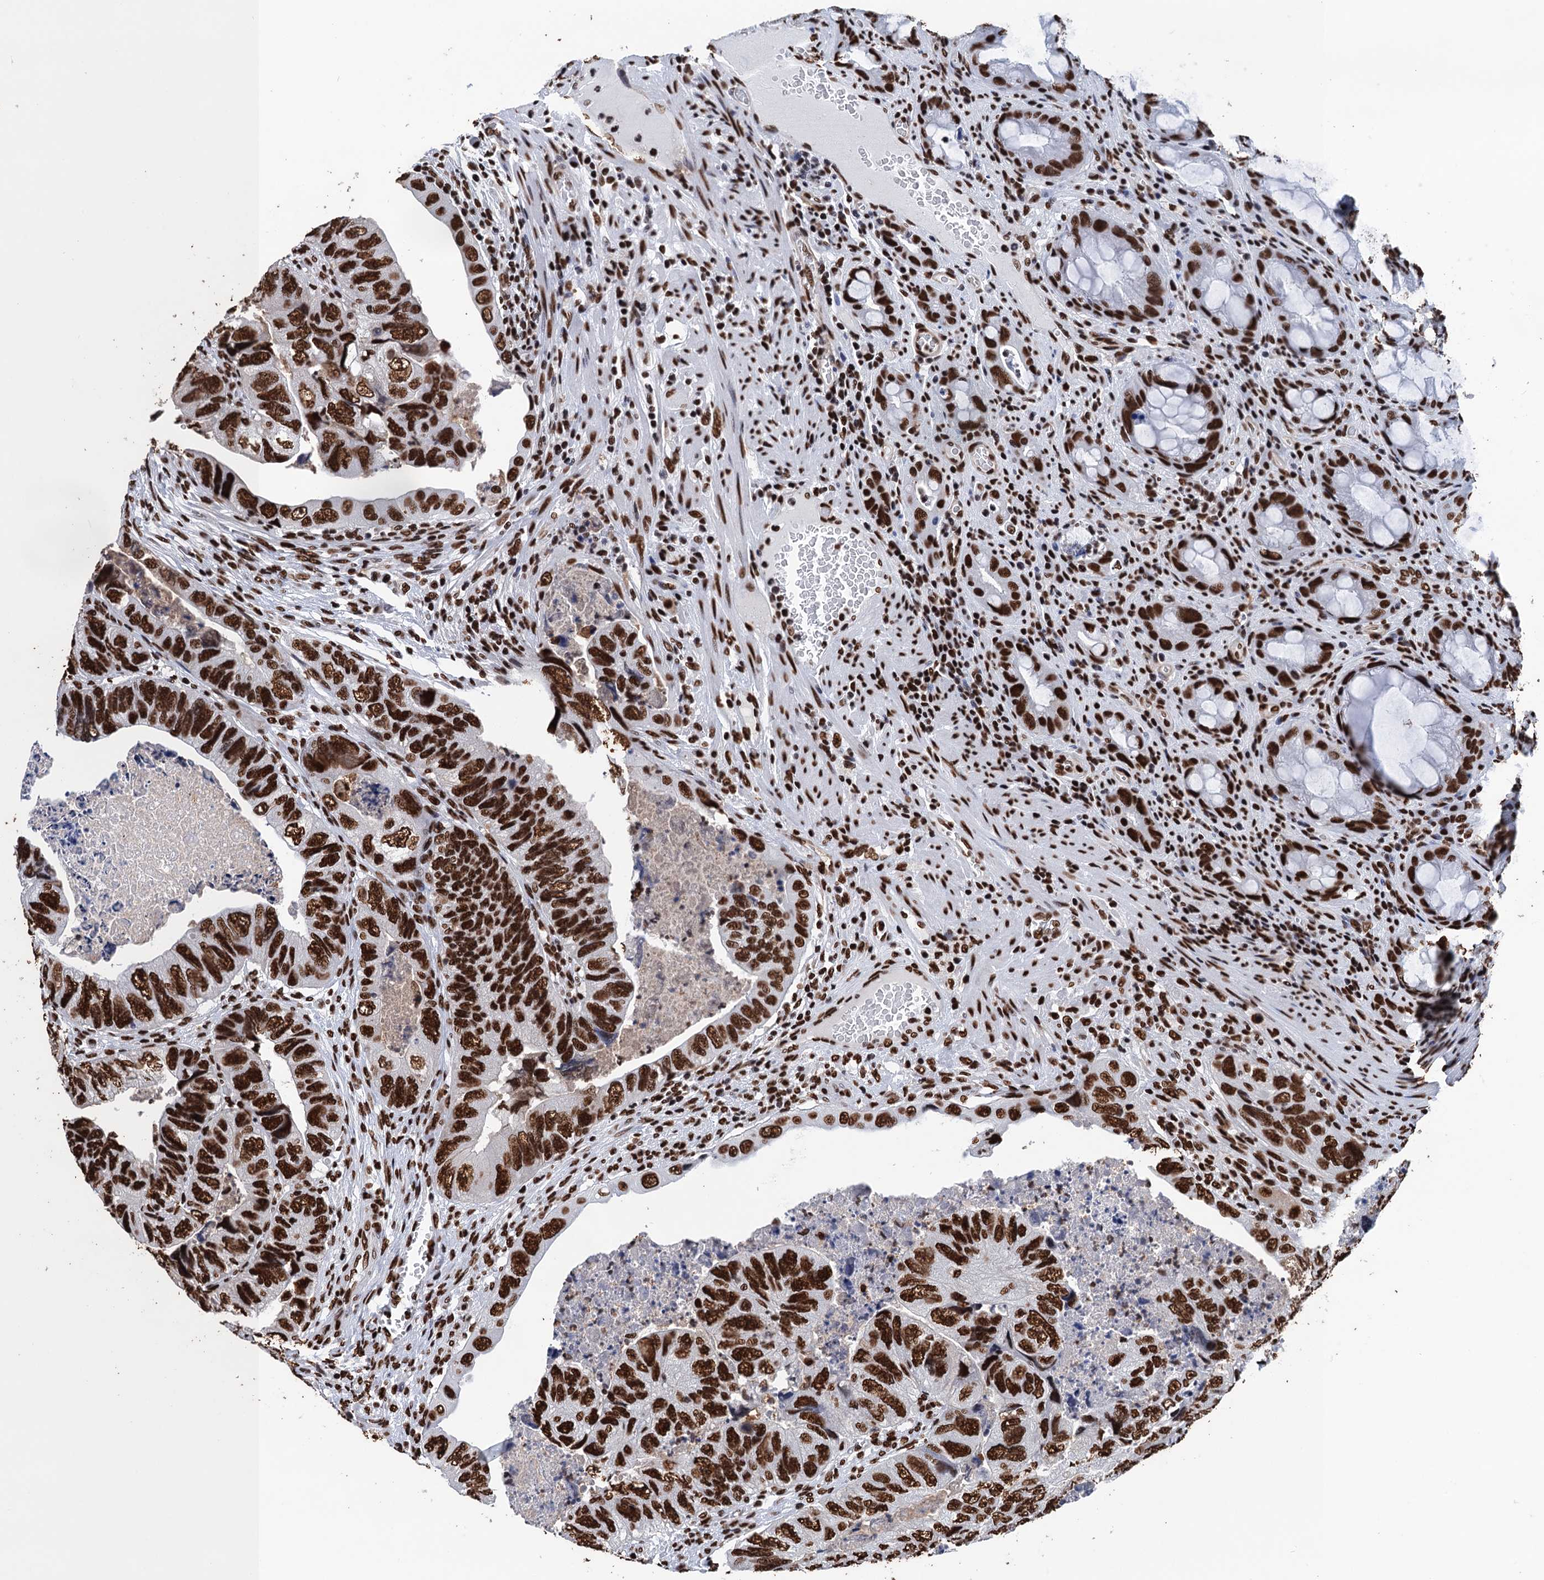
{"staining": {"intensity": "strong", "quantity": ">75%", "location": "nuclear"}, "tissue": "colorectal cancer", "cell_type": "Tumor cells", "image_type": "cancer", "snomed": [{"axis": "morphology", "description": "Adenocarcinoma, NOS"}, {"axis": "topography", "description": "Rectum"}], "caption": "The histopathology image demonstrates staining of colorectal cancer, revealing strong nuclear protein positivity (brown color) within tumor cells.", "gene": "UBA2", "patient": {"sex": "male", "age": 63}}